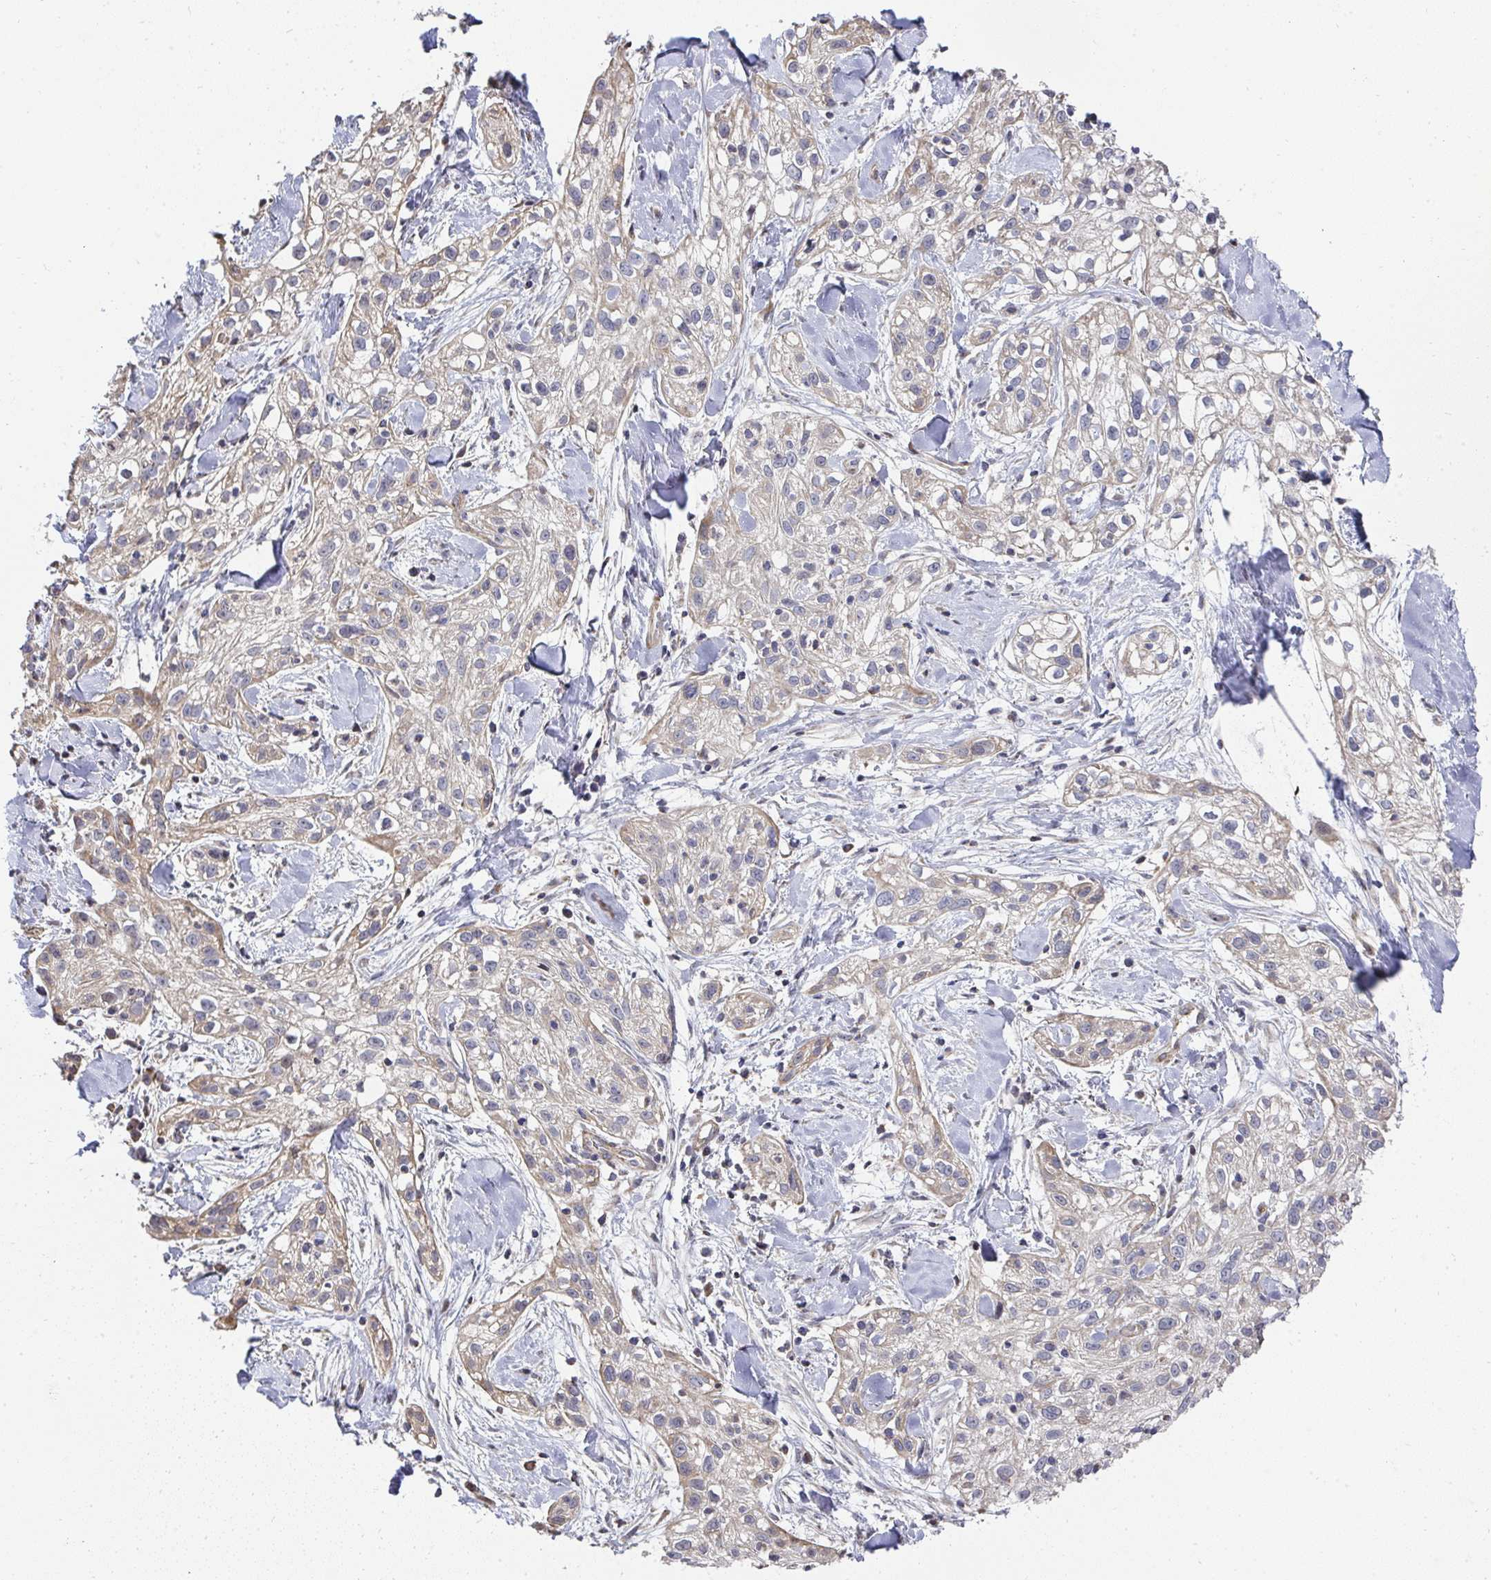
{"staining": {"intensity": "weak", "quantity": "<25%", "location": "cytoplasmic/membranous"}, "tissue": "skin cancer", "cell_type": "Tumor cells", "image_type": "cancer", "snomed": [{"axis": "morphology", "description": "Squamous cell carcinoma, NOS"}, {"axis": "topography", "description": "Skin"}], "caption": "The immunohistochemistry (IHC) photomicrograph has no significant positivity in tumor cells of skin cancer (squamous cell carcinoma) tissue.", "gene": "AGTPBP1", "patient": {"sex": "male", "age": 82}}